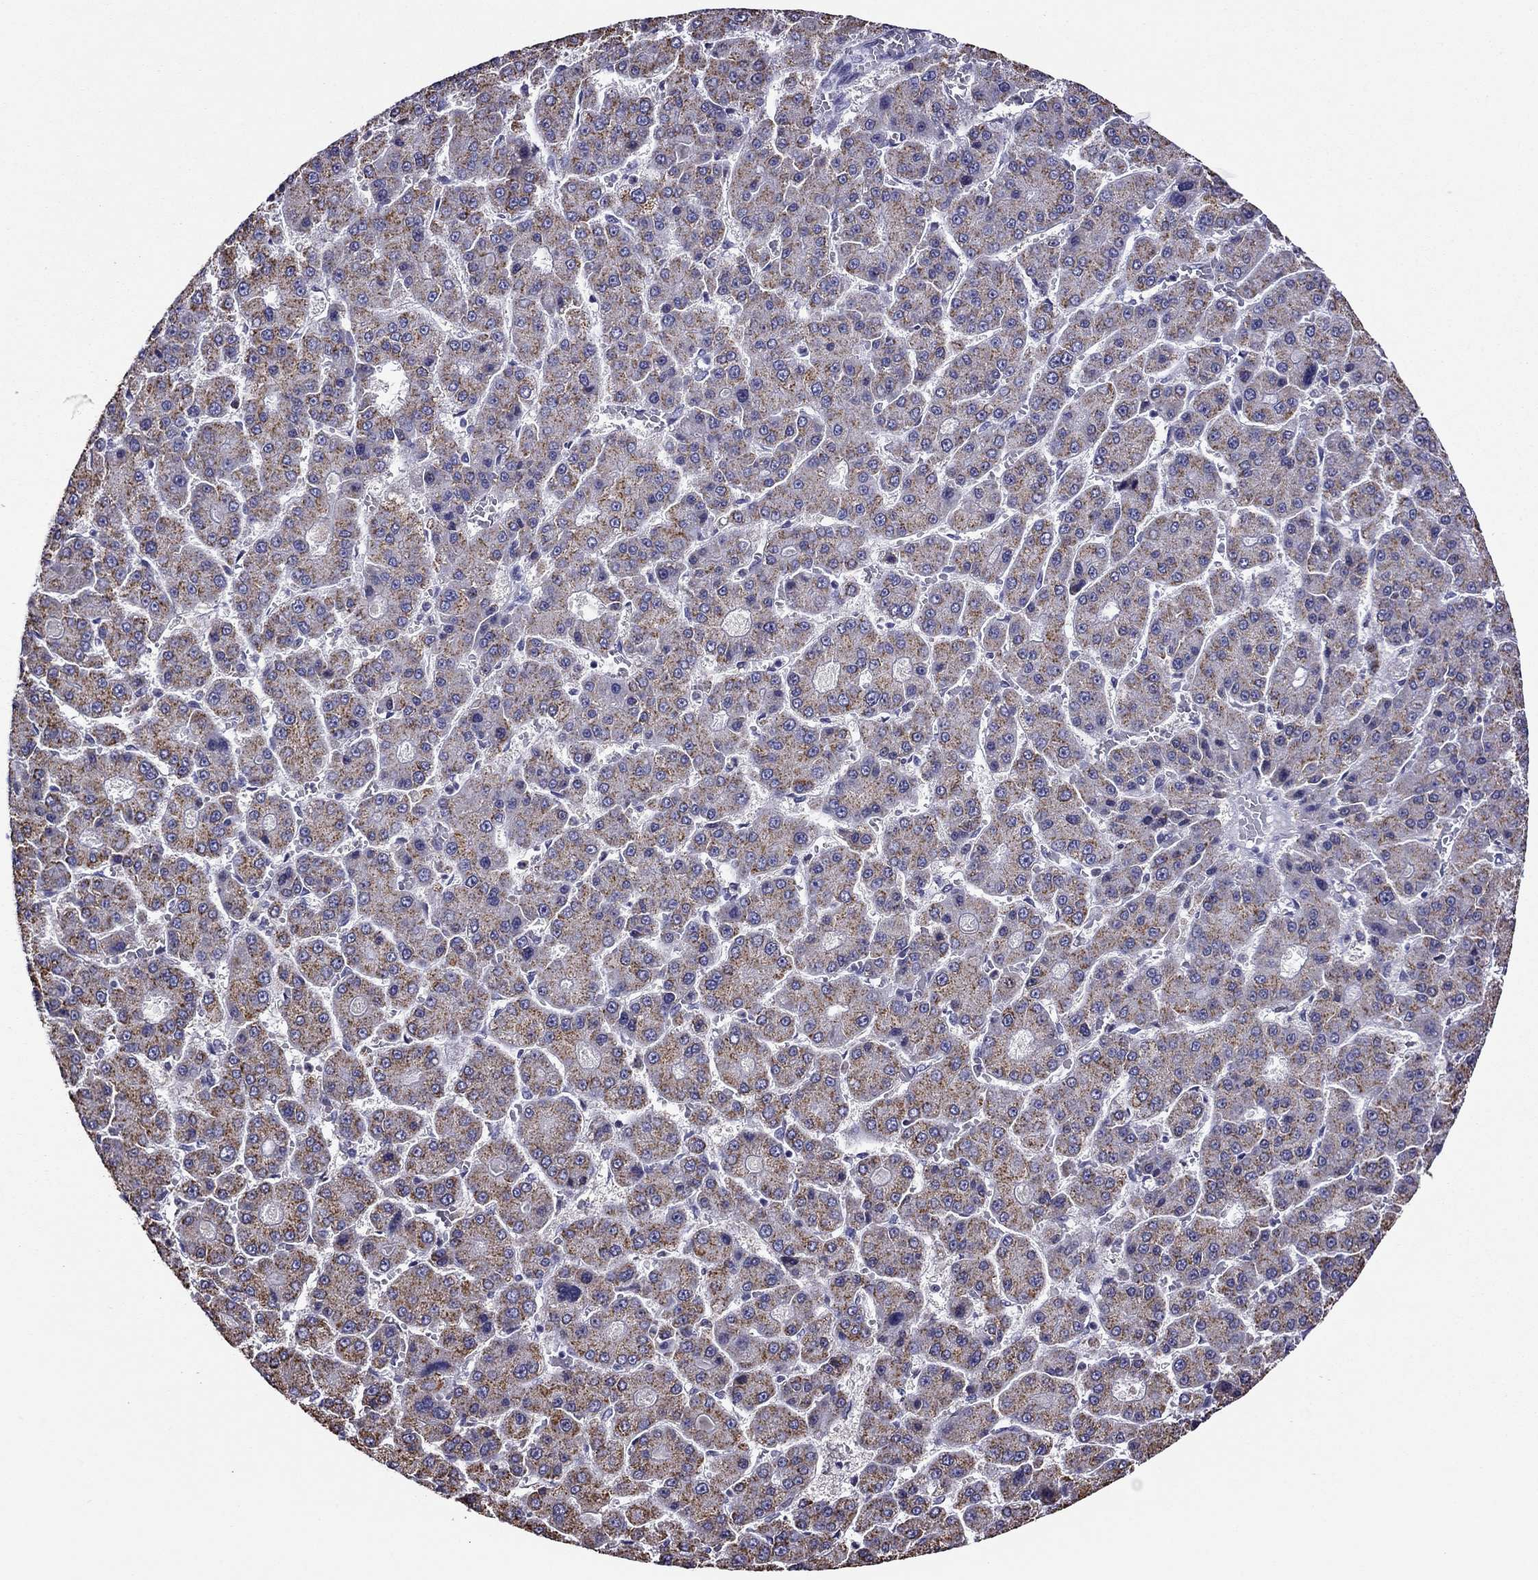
{"staining": {"intensity": "weak", "quantity": "25%-75%", "location": "cytoplasmic/membranous"}, "tissue": "liver cancer", "cell_type": "Tumor cells", "image_type": "cancer", "snomed": [{"axis": "morphology", "description": "Carcinoma, Hepatocellular, NOS"}, {"axis": "topography", "description": "Liver"}], "caption": "Immunohistochemistry (IHC) staining of hepatocellular carcinoma (liver), which exhibits low levels of weak cytoplasmic/membranous positivity in approximately 25%-75% of tumor cells indicating weak cytoplasmic/membranous protein staining. The staining was performed using DAB (brown) for protein detection and nuclei were counterstained in hematoxylin (blue).", "gene": "SCG2", "patient": {"sex": "male", "age": 70}}